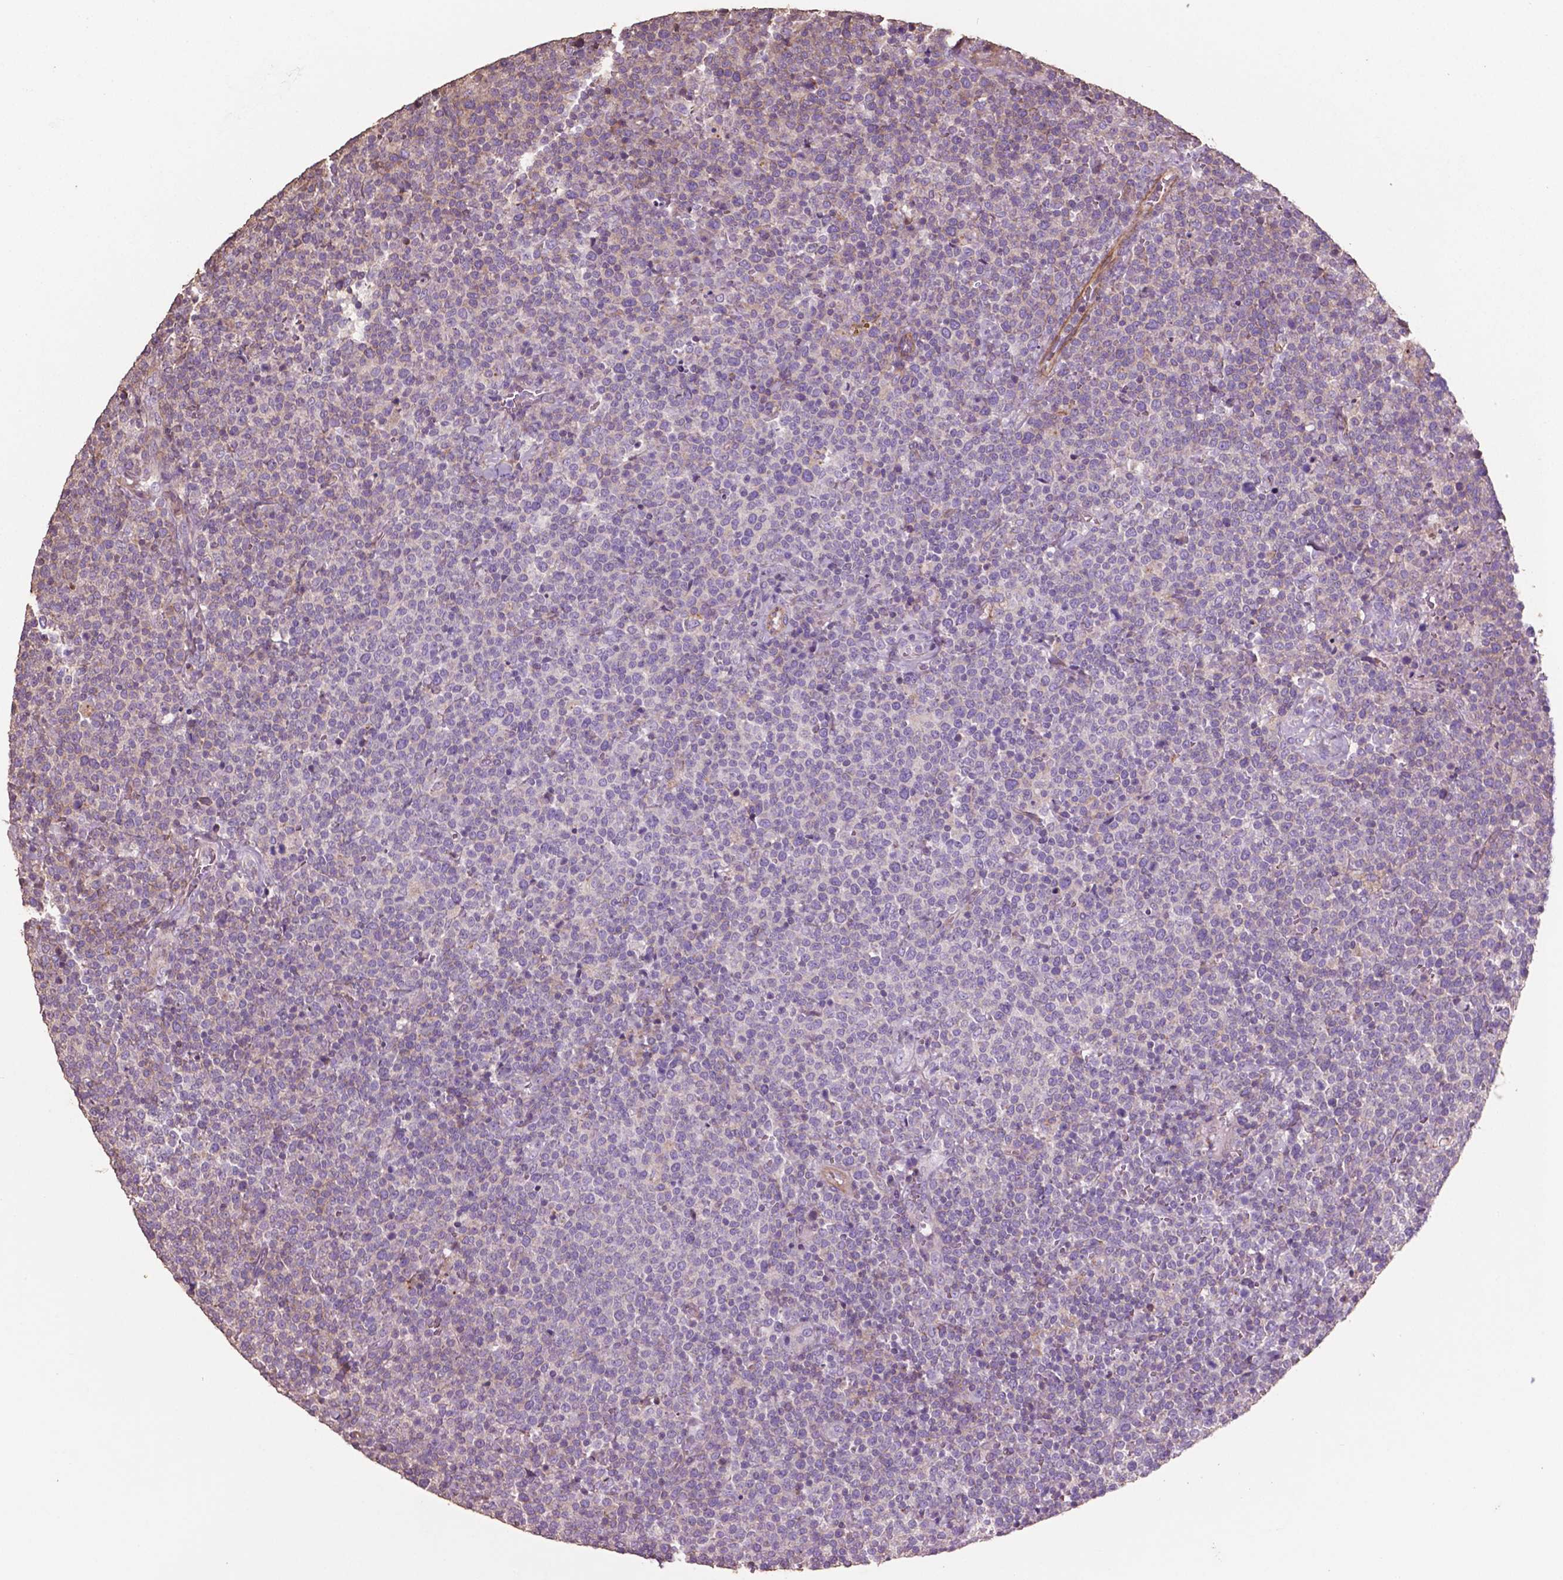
{"staining": {"intensity": "negative", "quantity": "none", "location": "none"}, "tissue": "lymphoma", "cell_type": "Tumor cells", "image_type": "cancer", "snomed": [{"axis": "morphology", "description": "Malignant lymphoma, non-Hodgkin's type, High grade"}, {"axis": "topography", "description": "Lymph node"}], "caption": "Lymphoma was stained to show a protein in brown. There is no significant positivity in tumor cells. The staining is performed using DAB (3,3'-diaminobenzidine) brown chromogen with nuclei counter-stained in using hematoxylin.", "gene": "COMMD4", "patient": {"sex": "male", "age": 61}}